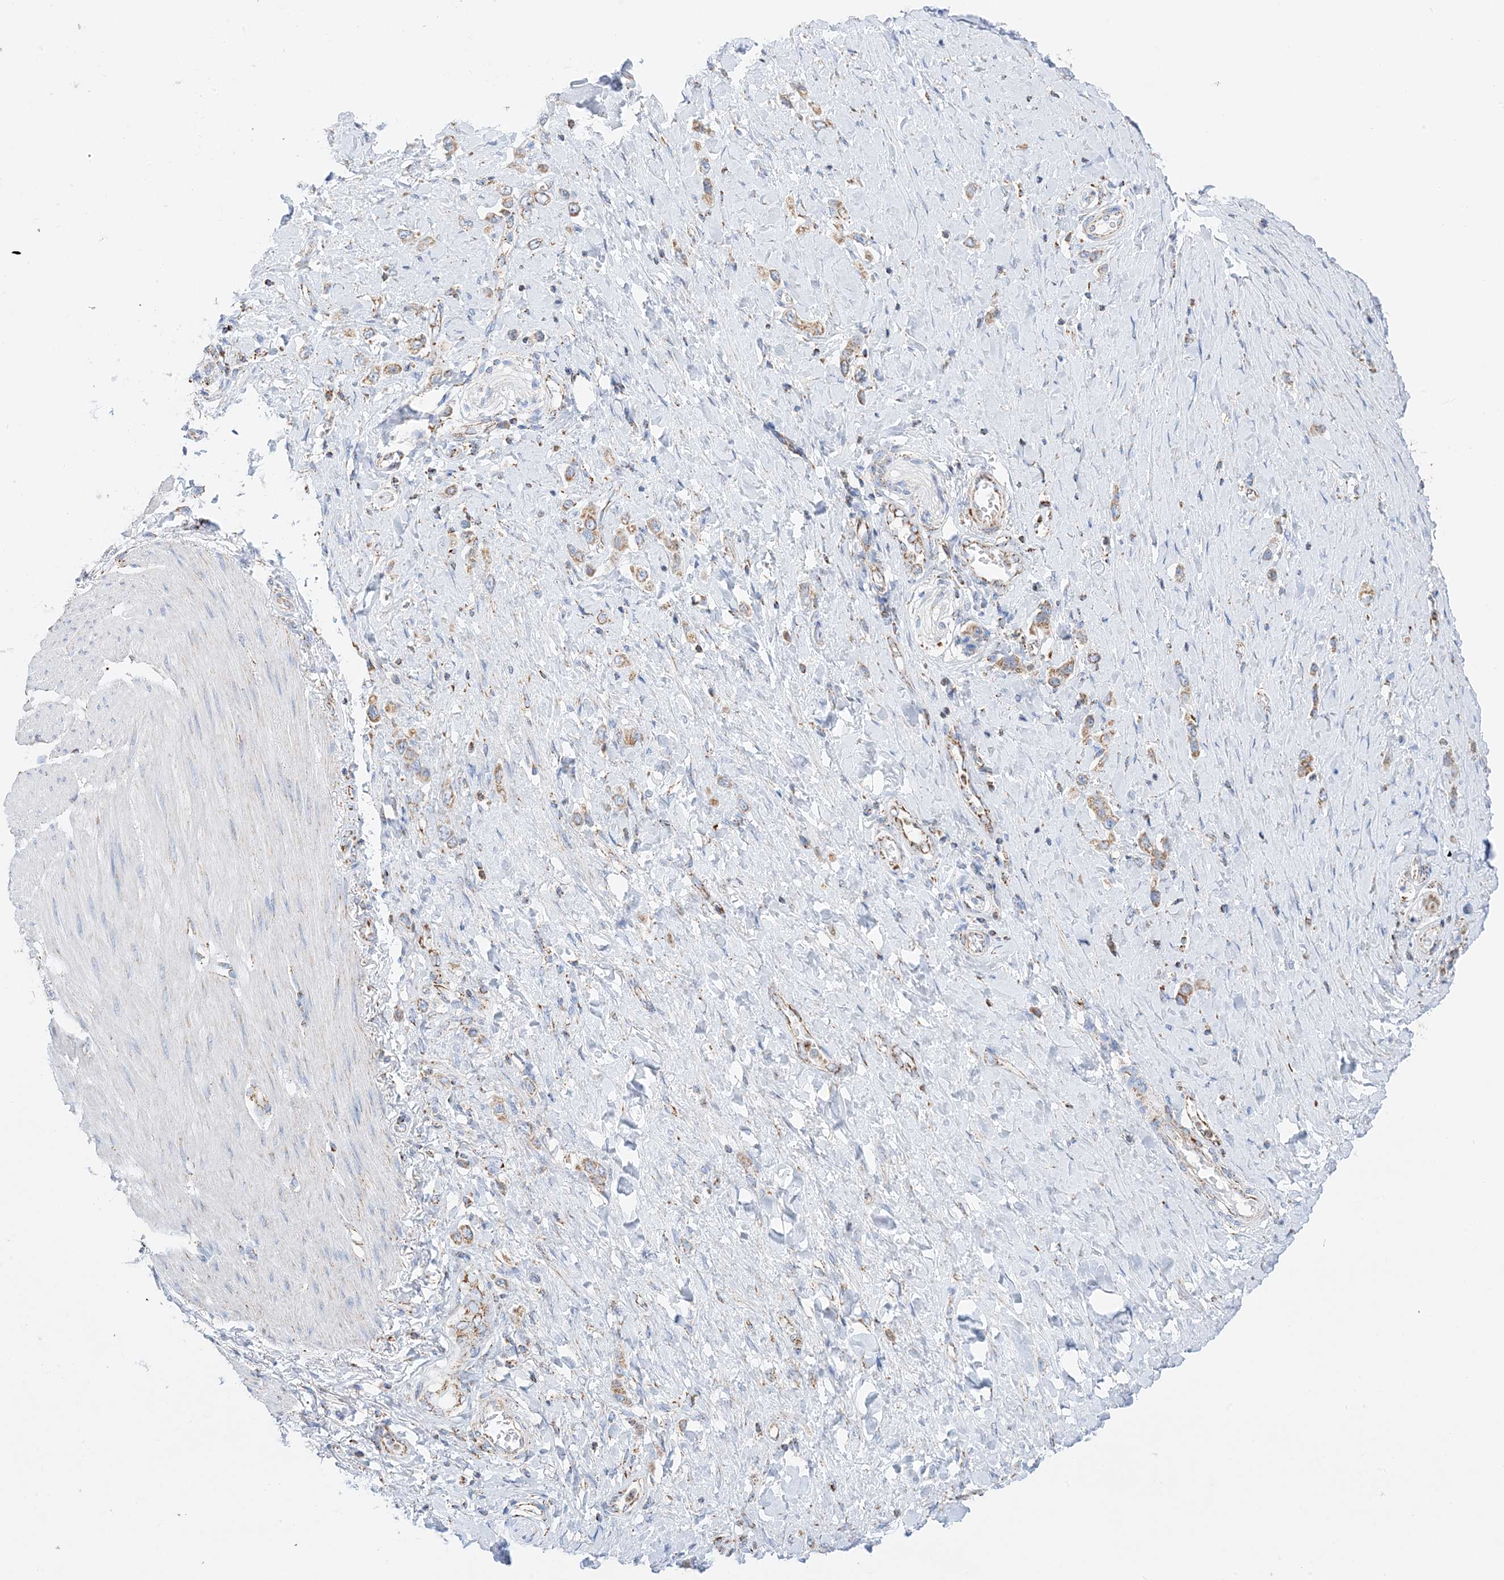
{"staining": {"intensity": "moderate", "quantity": ">75%", "location": "cytoplasmic/membranous"}, "tissue": "stomach cancer", "cell_type": "Tumor cells", "image_type": "cancer", "snomed": [{"axis": "morphology", "description": "Adenocarcinoma, NOS"}, {"axis": "topography", "description": "Stomach"}], "caption": "Immunohistochemistry image of stomach cancer stained for a protein (brown), which exhibits medium levels of moderate cytoplasmic/membranous positivity in about >75% of tumor cells.", "gene": "CAPN13", "patient": {"sex": "female", "age": 65}}